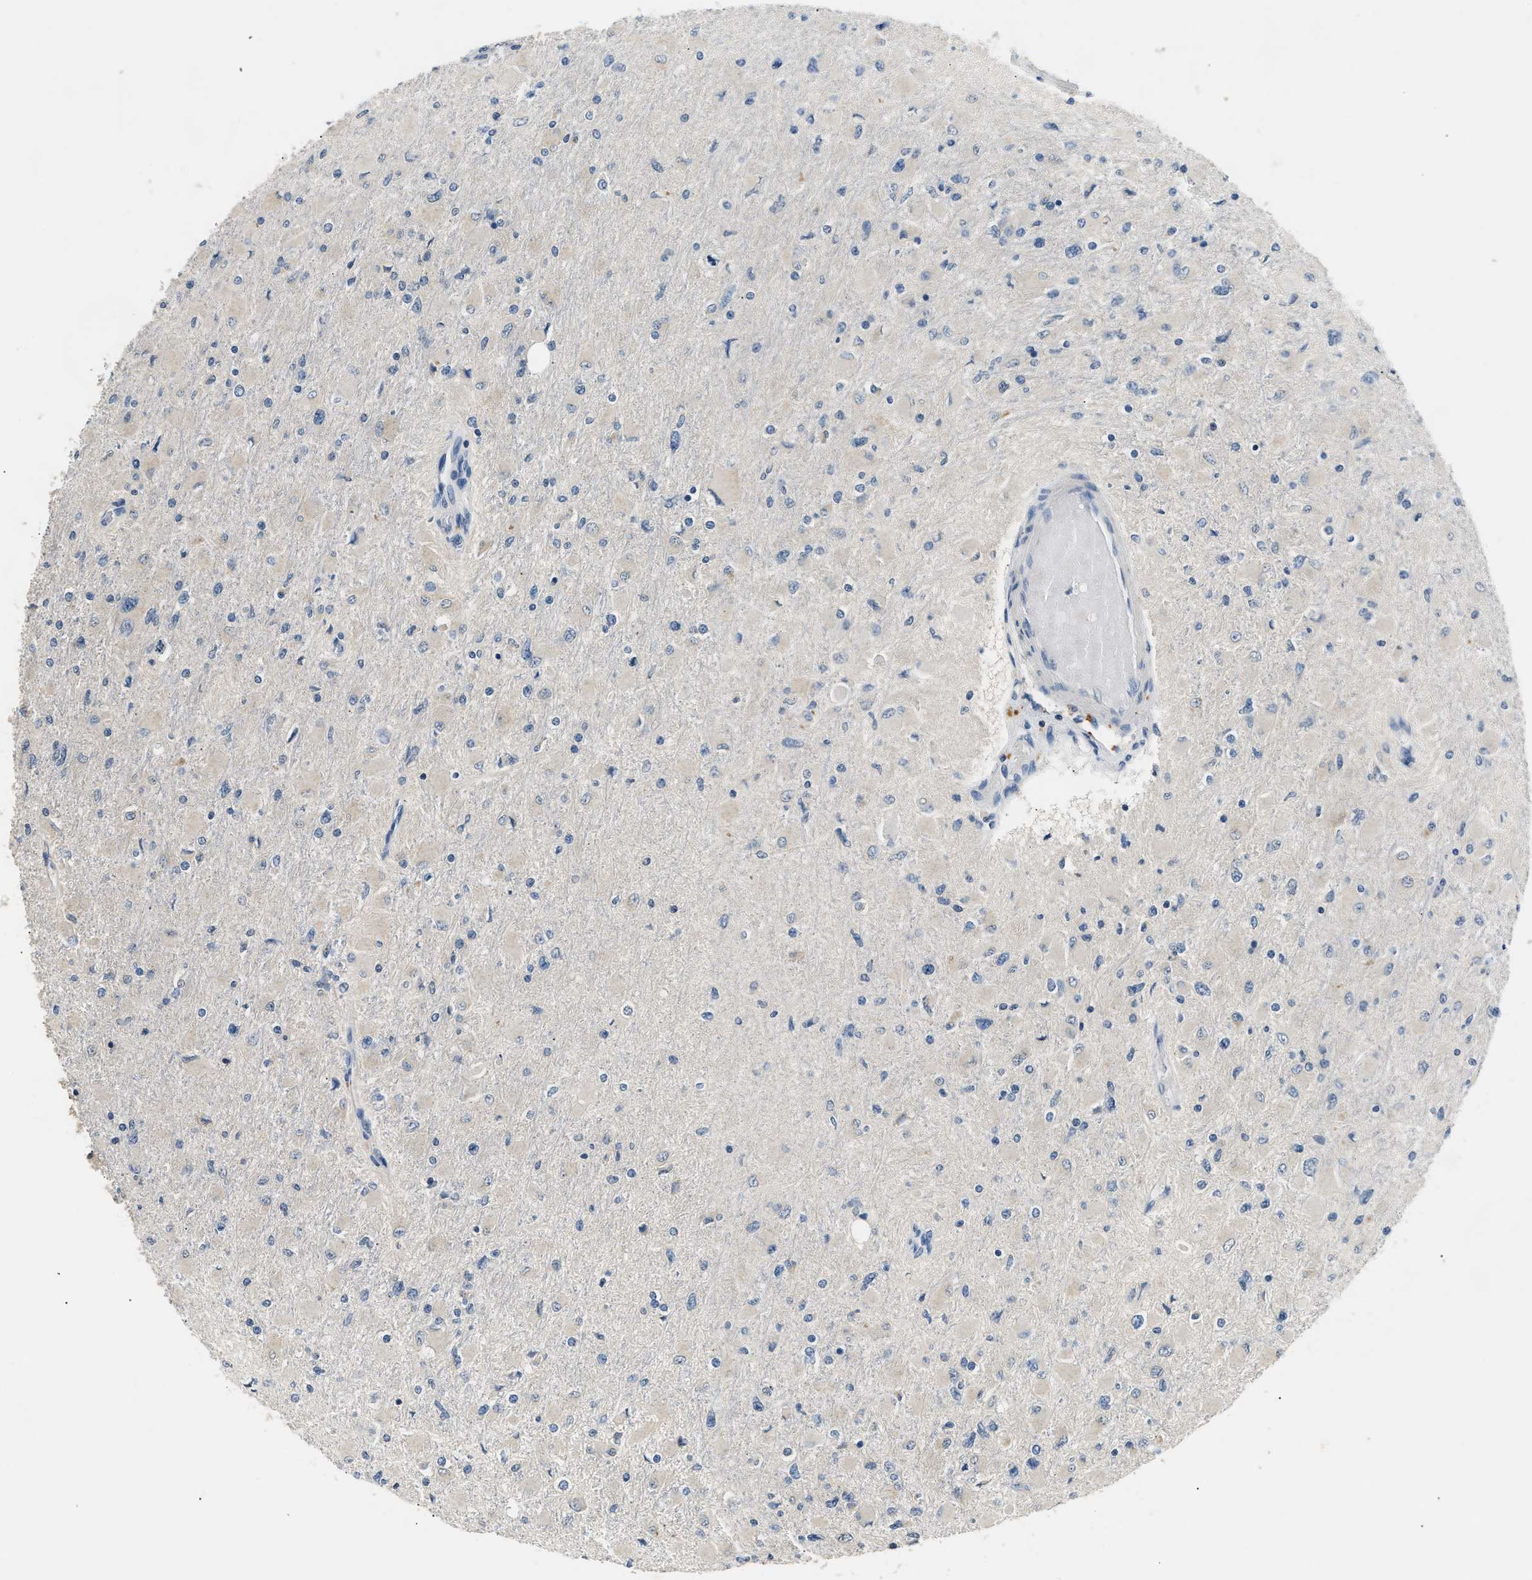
{"staining": {"intensity": "negative", "quantity": "none", "location": "none"}, "tissue": "glioma", "cell_type": "Tumor cells", "image_type": "cancer", "snomed": [{"axis": "morphology", "description": "Glioma, malignant, High grade"}, {"axis": "topography", "description": "Cerebral cortex"}], "caption": "Tumor cells are negative for brown protein staining in glioma.", "gene": "INHA", "patient": {"sex": "female", "age": 36}}